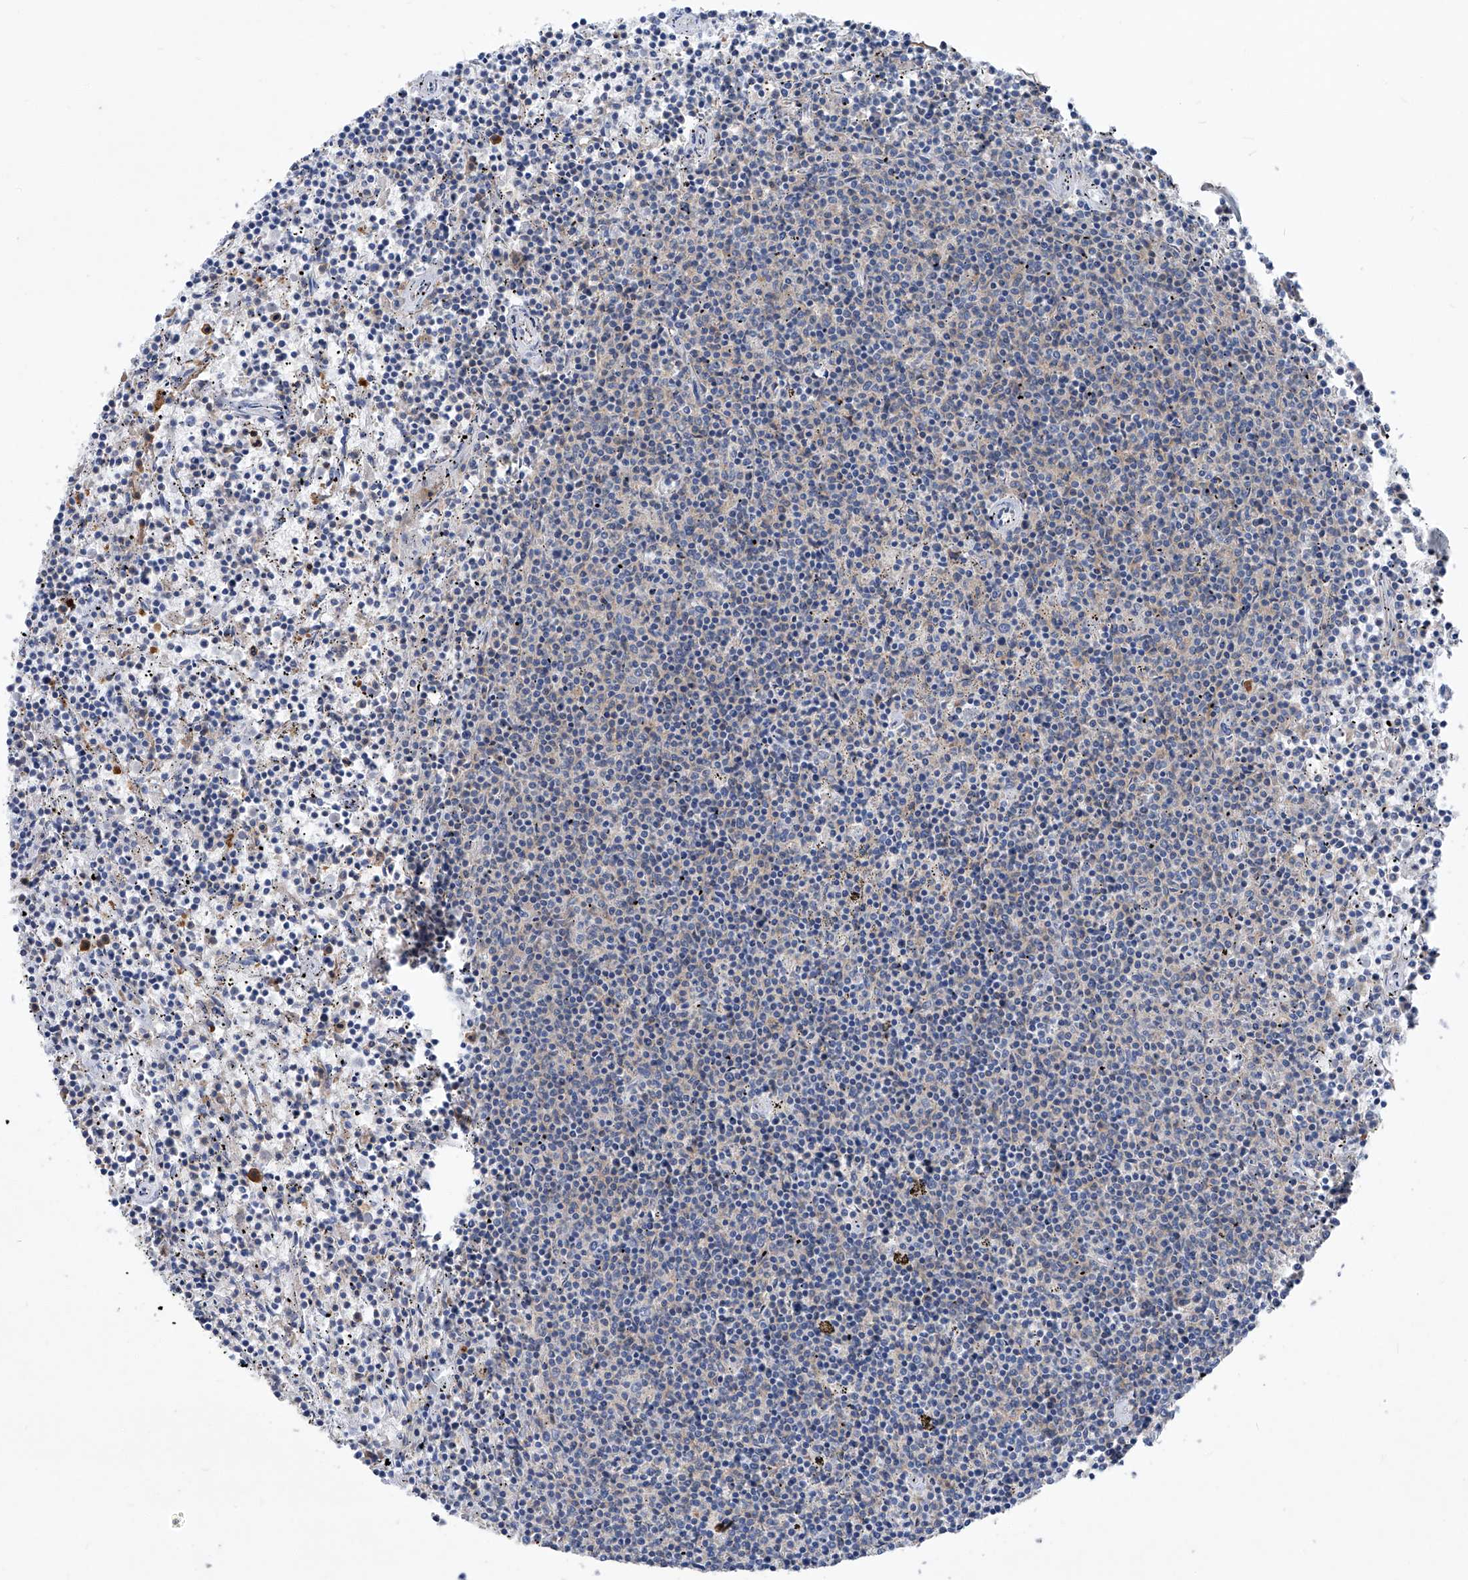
{"staining": {"intensity": "negative", "quantity": "none", "location": "none"}, "tissue": "lymphoma", "cell_type": "Tumor cells", "image_type": "cancer", "snomed": [{"axis": "morphology", "description": "Malignant lymphoma, non-Hodgkin's type, Low grade"}, {"axis": "topography", "description": "Spleen"}], "caption": "A high-resolution photomicrograph shows IHC staining of malignant lymphoma, non-Hodgkin's type (low-grade), which demonstrates no significant expression in tumor cells.", "gene": "EPHA8", "patient": {"sex": "female", "age": 50}}